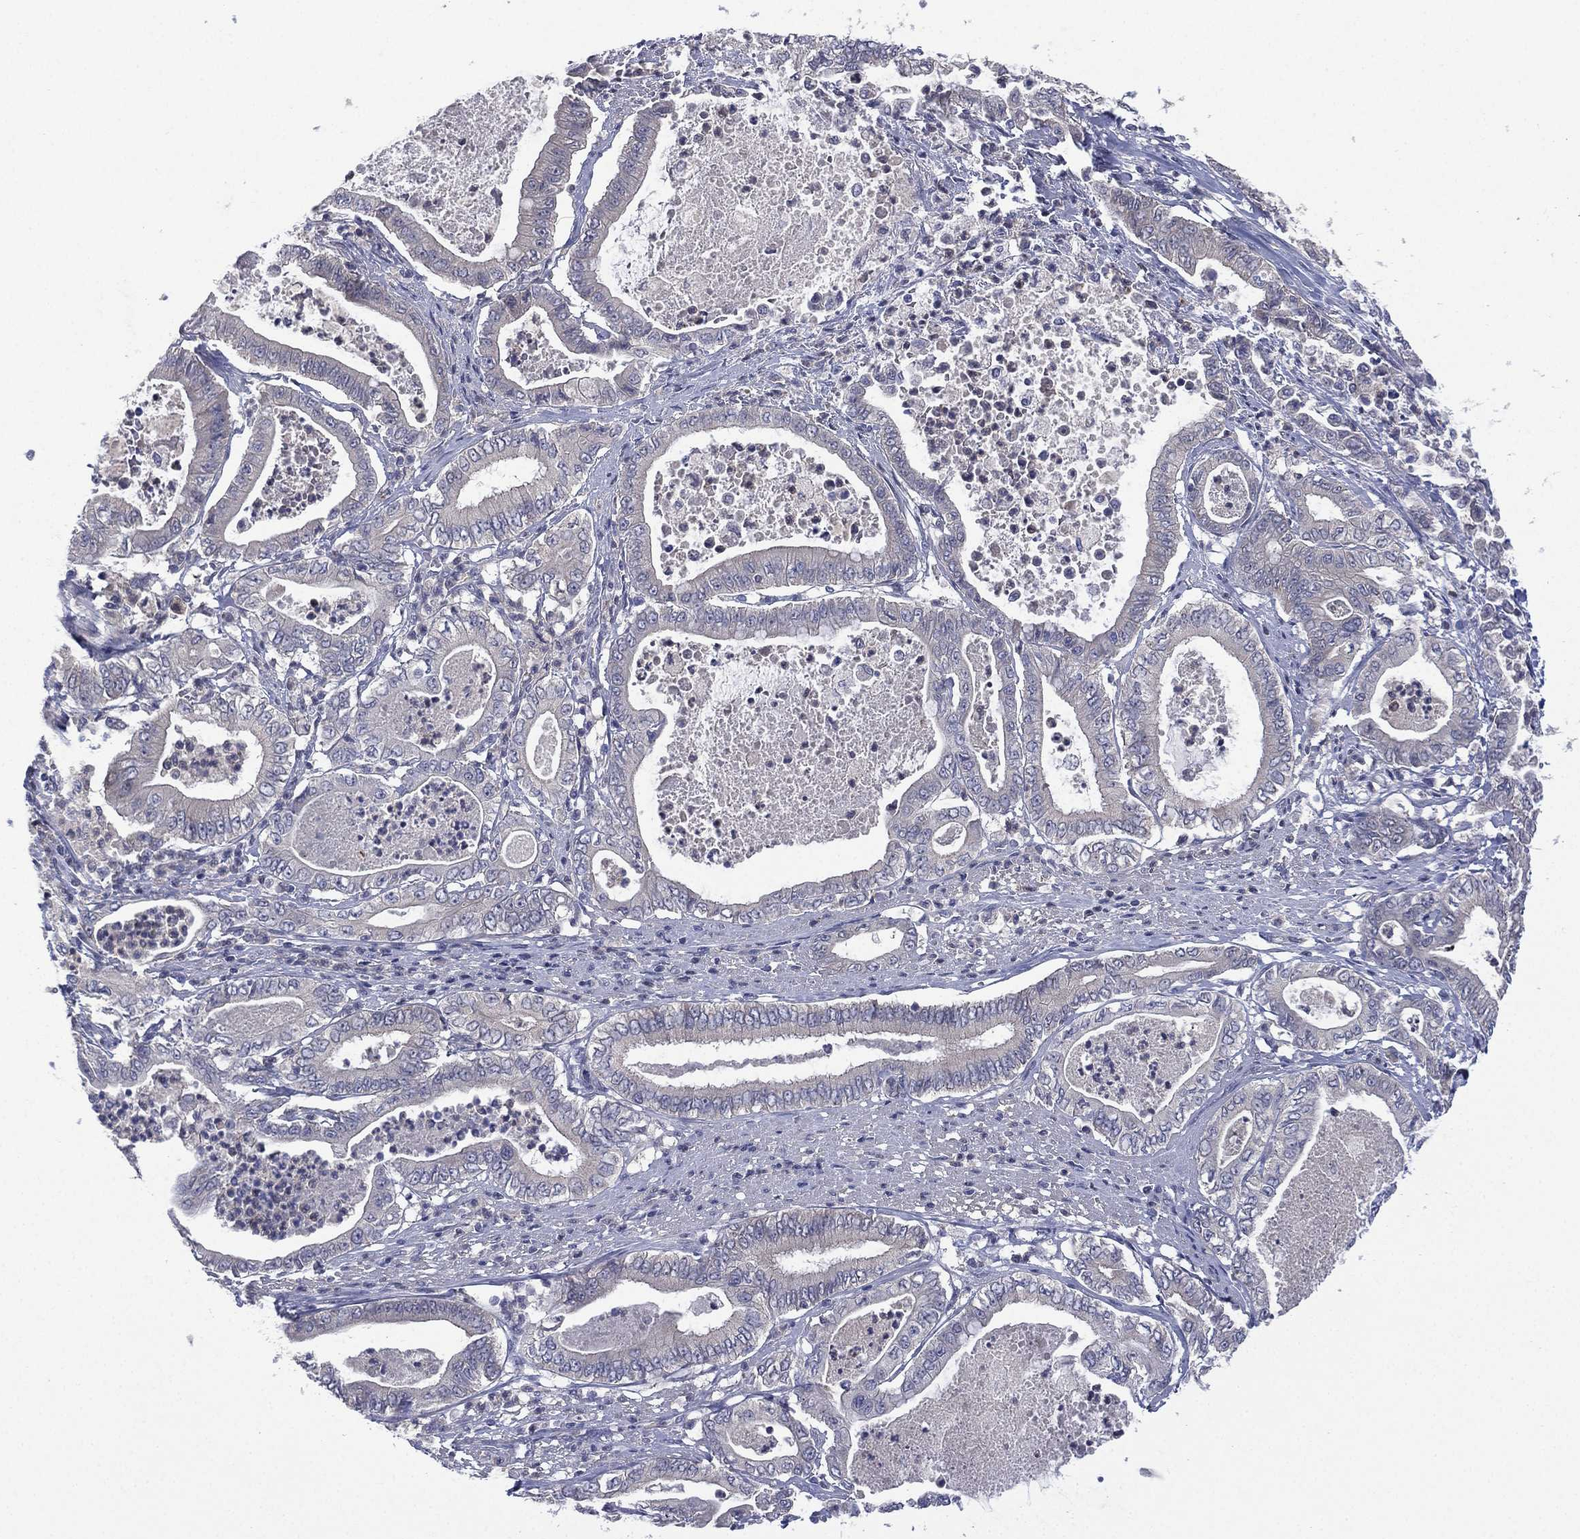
{"staining": {"intensity": "negative", "quantity": "none", "location": "none"}, "tissue": "pancreatic cancer", "cell_type": "Tumor cells", "image_type": "cancer", "snomed": [{"axis": "morphology", "description": "Adenocarcinoma, NOS"}, {"axis": "topography", "description": "Pancreas"}], "caption": "Pancreatic cancer (adenocarcinoma) was stained to show a protein in brown. There is no significant positivity in tumor cells.", "gene": "MPP7", "patient": {"sex": "male", "age": 71}}